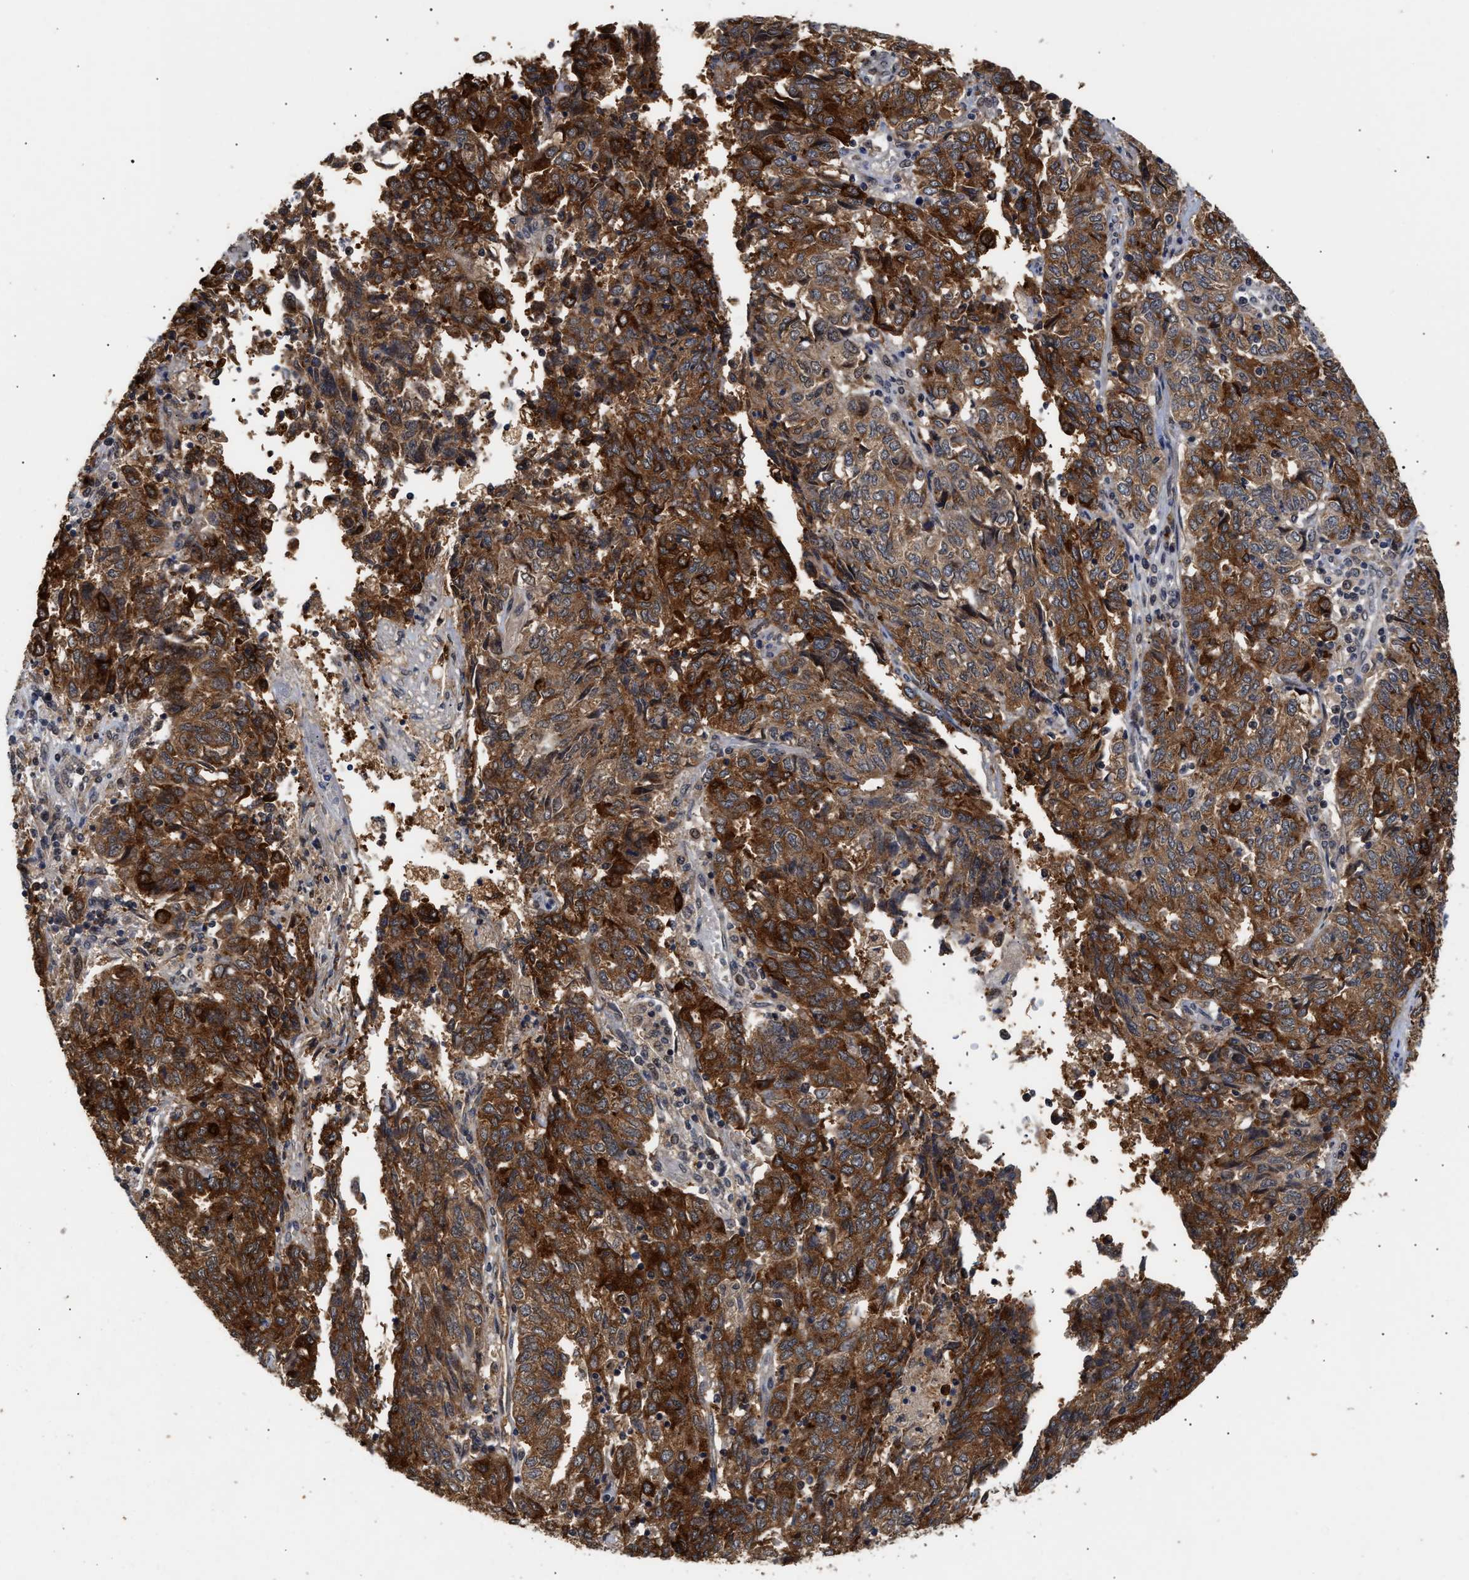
{"staining": {"intensity": "strong", "quantity": ">75%", "location": "cytoplasmic/membranous"}, "tissue": "endometrial cancer", "cell_type": "Tumor cells", "image_type": "cancer", "snomed": [{"axis": "morphology", "description": "Adenocarcinoma, NOS"}, {"axis": "topography", "description": "Endometrium"}], "caption": "Protein expression analysis of human adenocarcinoma (endometrial) reveals strong cytoplasmic/membranous staining in about >75% of tumor cells.", "gene": "CLIP2", "patient": {"sex": "female", "age": 80}}